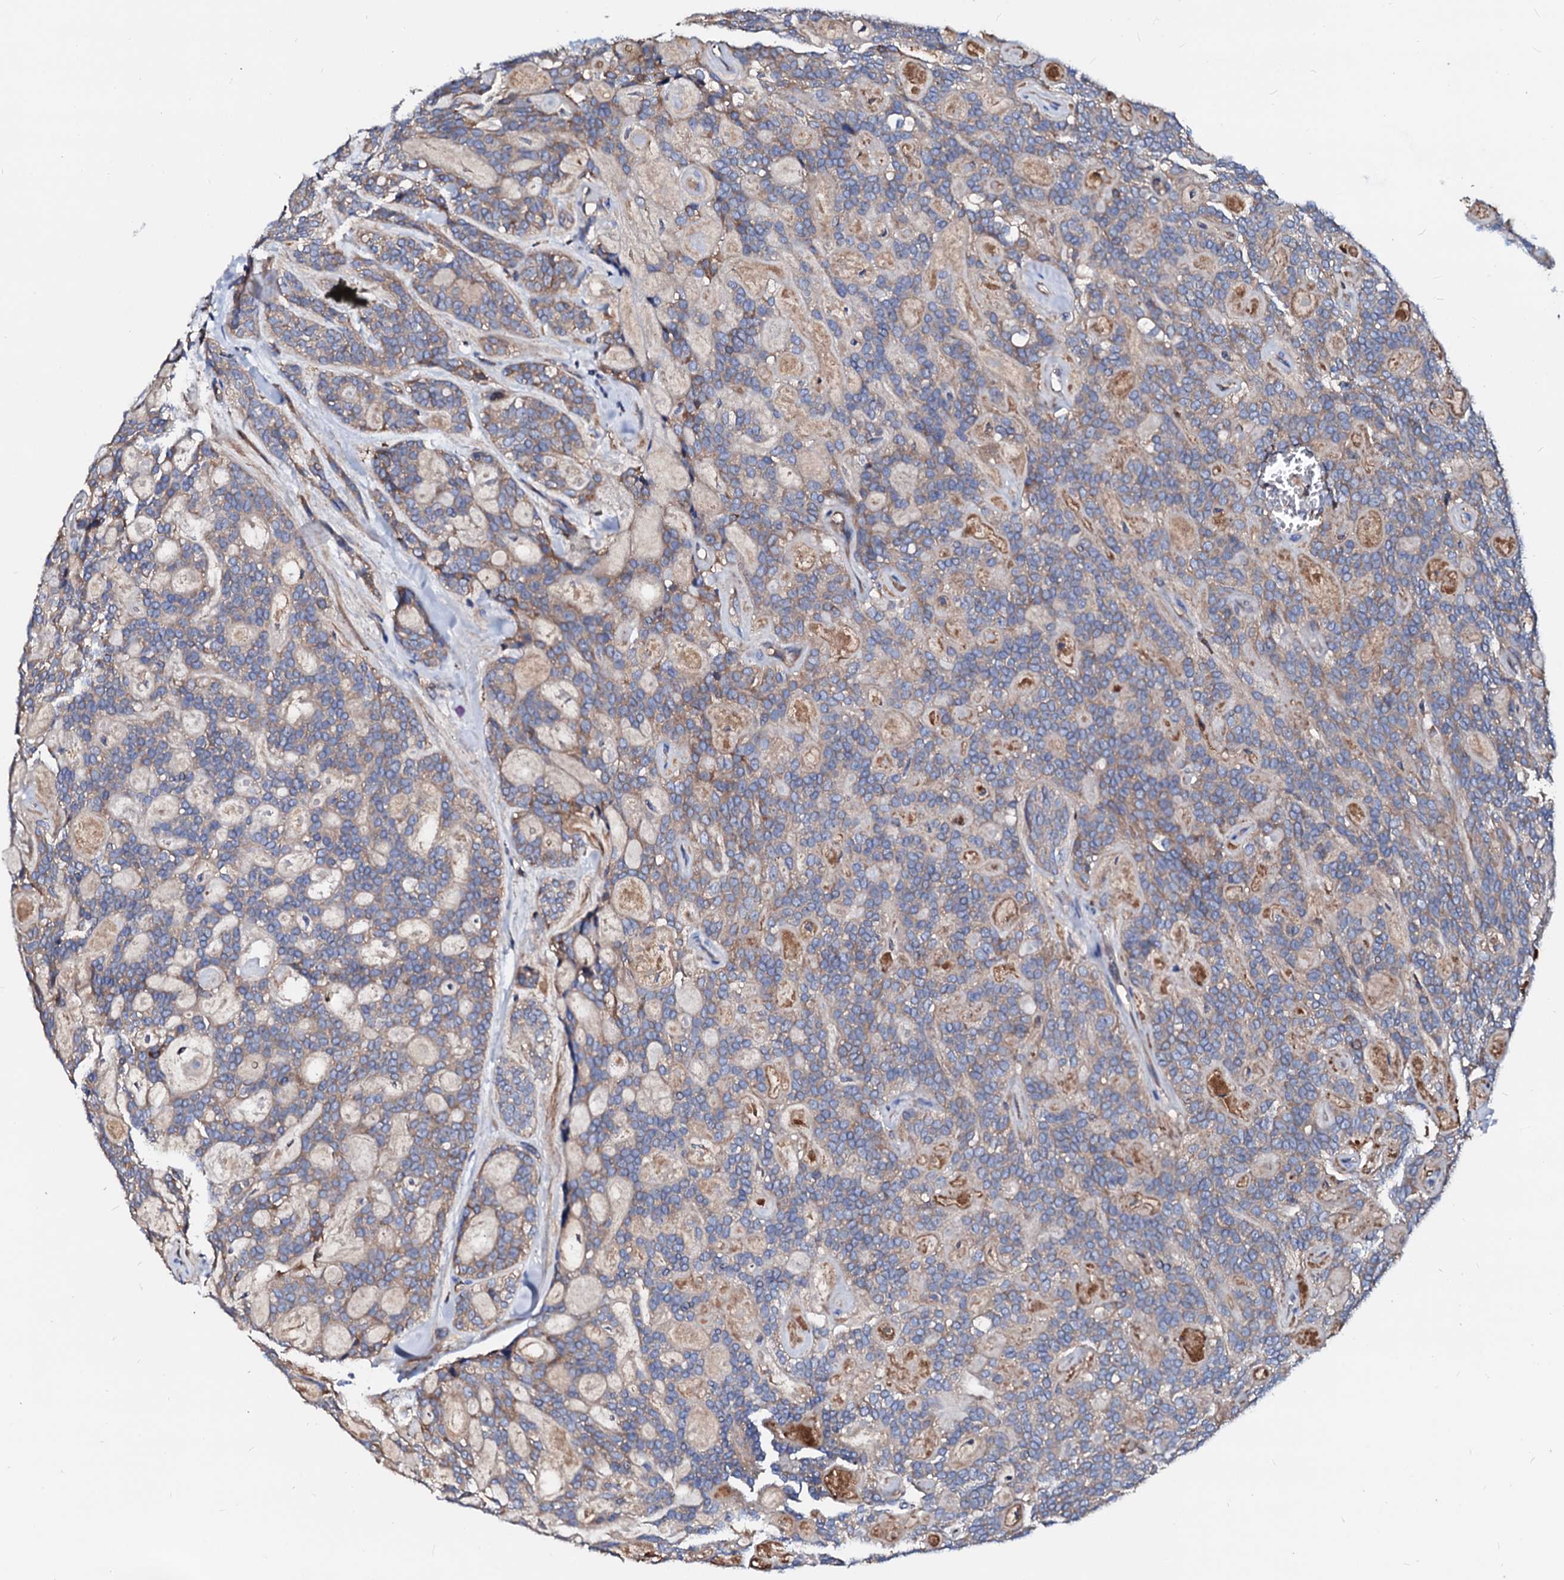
{"staining": {"intensity": "weak", "quantity": "25%-75%", "location": "cytoplasmic/membranous"}, "tissue": "head and neck cancer", "cell_type": "Tumor cells", "image_type": "cancer", "snomed": [{"axis": "morphology", "description": "Adenocarcinoma, NOS"}, {"axis": "topography", "description": "Head-Neck"}], "caption": "Protein staining of head and neck cancer tissue reveals weak cytoplasmic/membranous staining in about 25%-75% of tumor cells.", "gene": "CSKMT", "patient": {"sex": "male", "age": 66}}